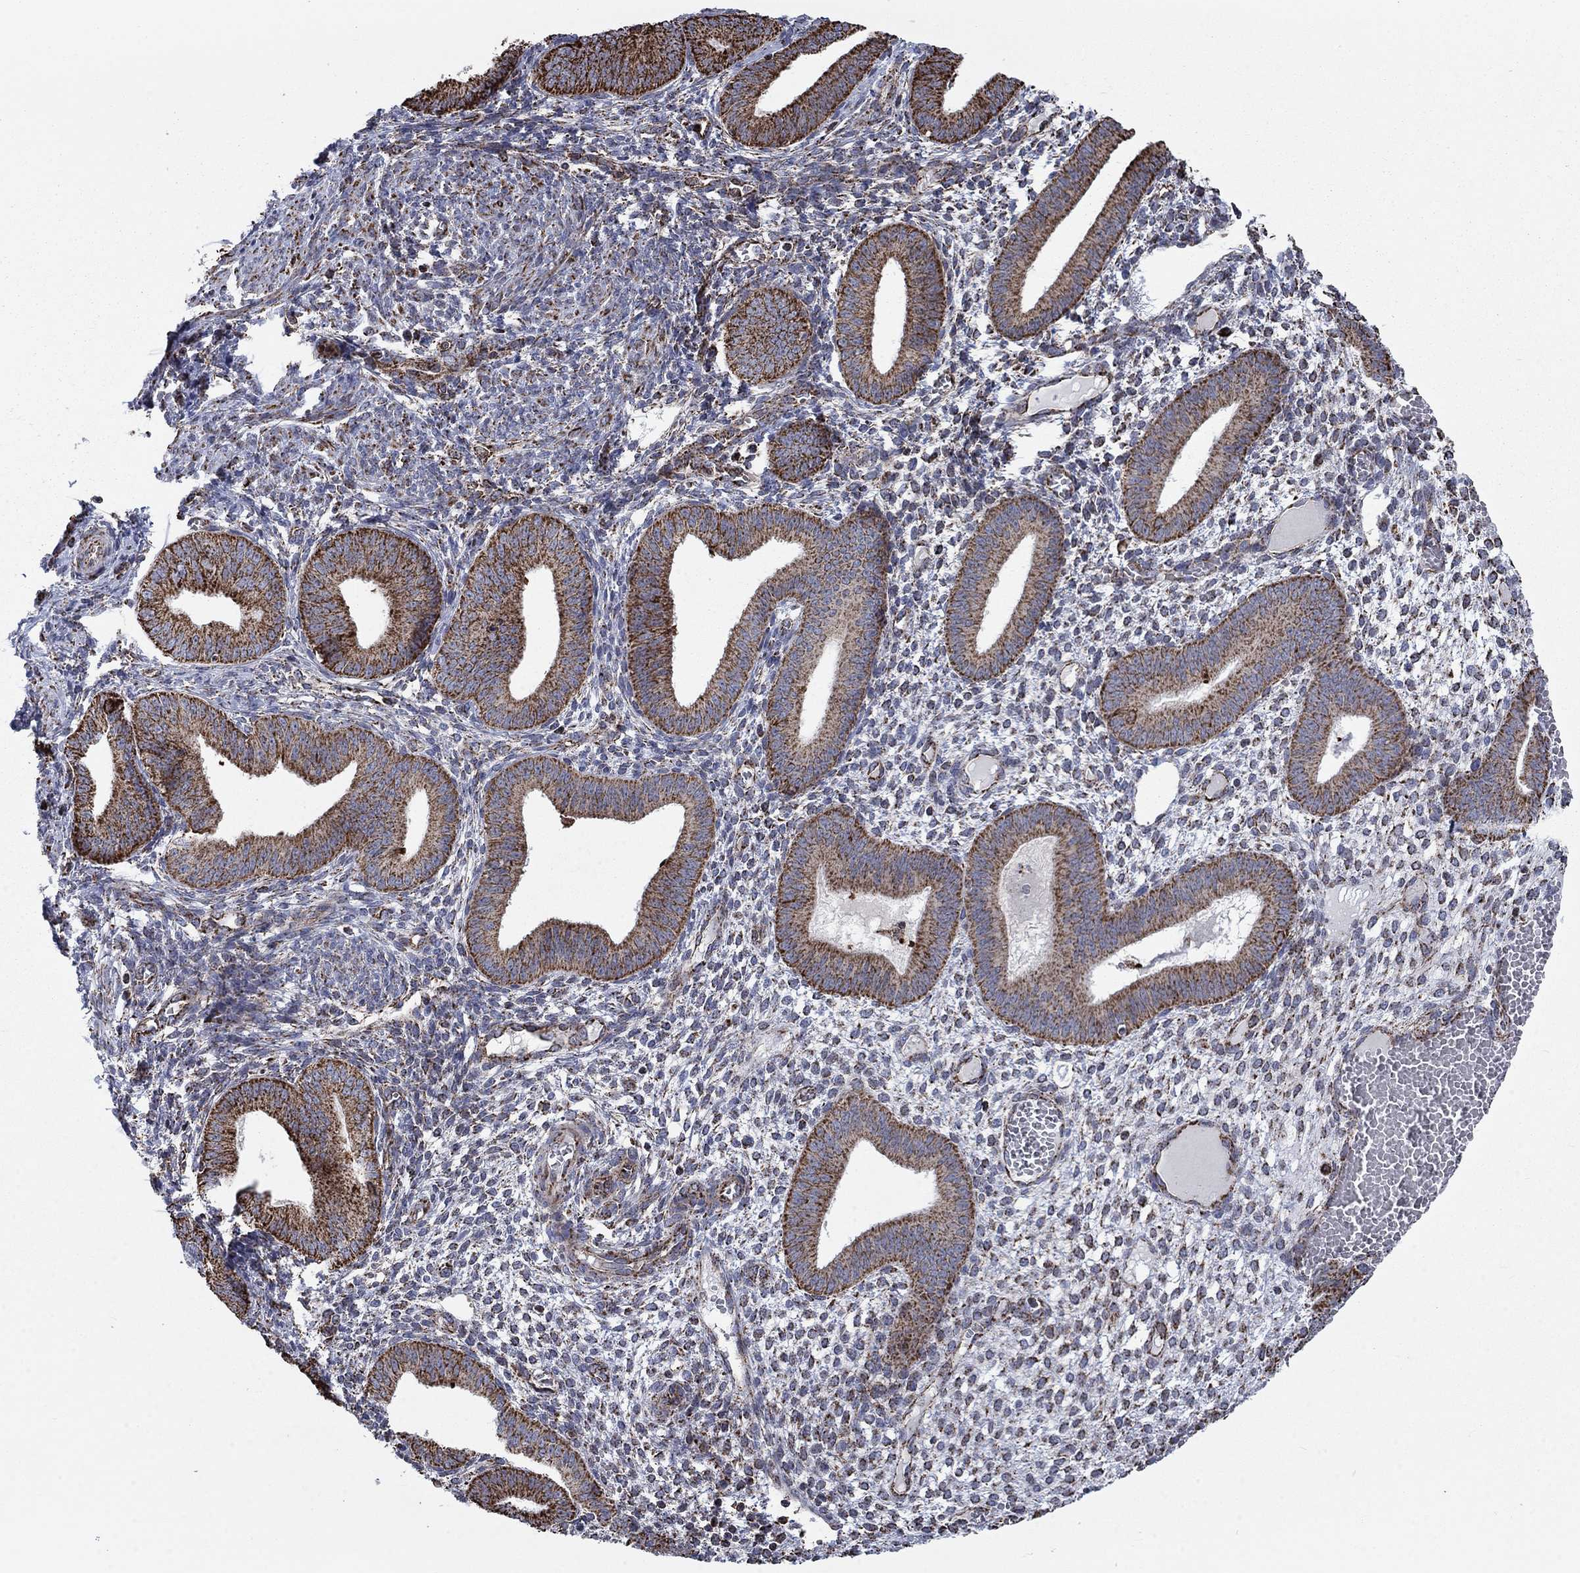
{"staining": {"intensity": "strong", "quantity": "25%-75%", "location": "cytoplasmic/membranous"}, "tissue": "endometrium", "cell_type": "Cells in endometrial stroma", "image_type": "normal", "snomed": [{"axis": "morphology", "description": "Normal tissue, NOS"}, {"axis": "topography", "description": "Endometrium"}], "caption": "Endometrium stained for a protein exhibits strong cytoplasmic/membranous positivity in cells in endometrial stroma. The staining was performed using DAB, with brown indicating positive protein expression. Nuclei are stained blue with hematoxylin.", "gene": "MOAP1", "patient": {"sex": "female", "age": 42}}